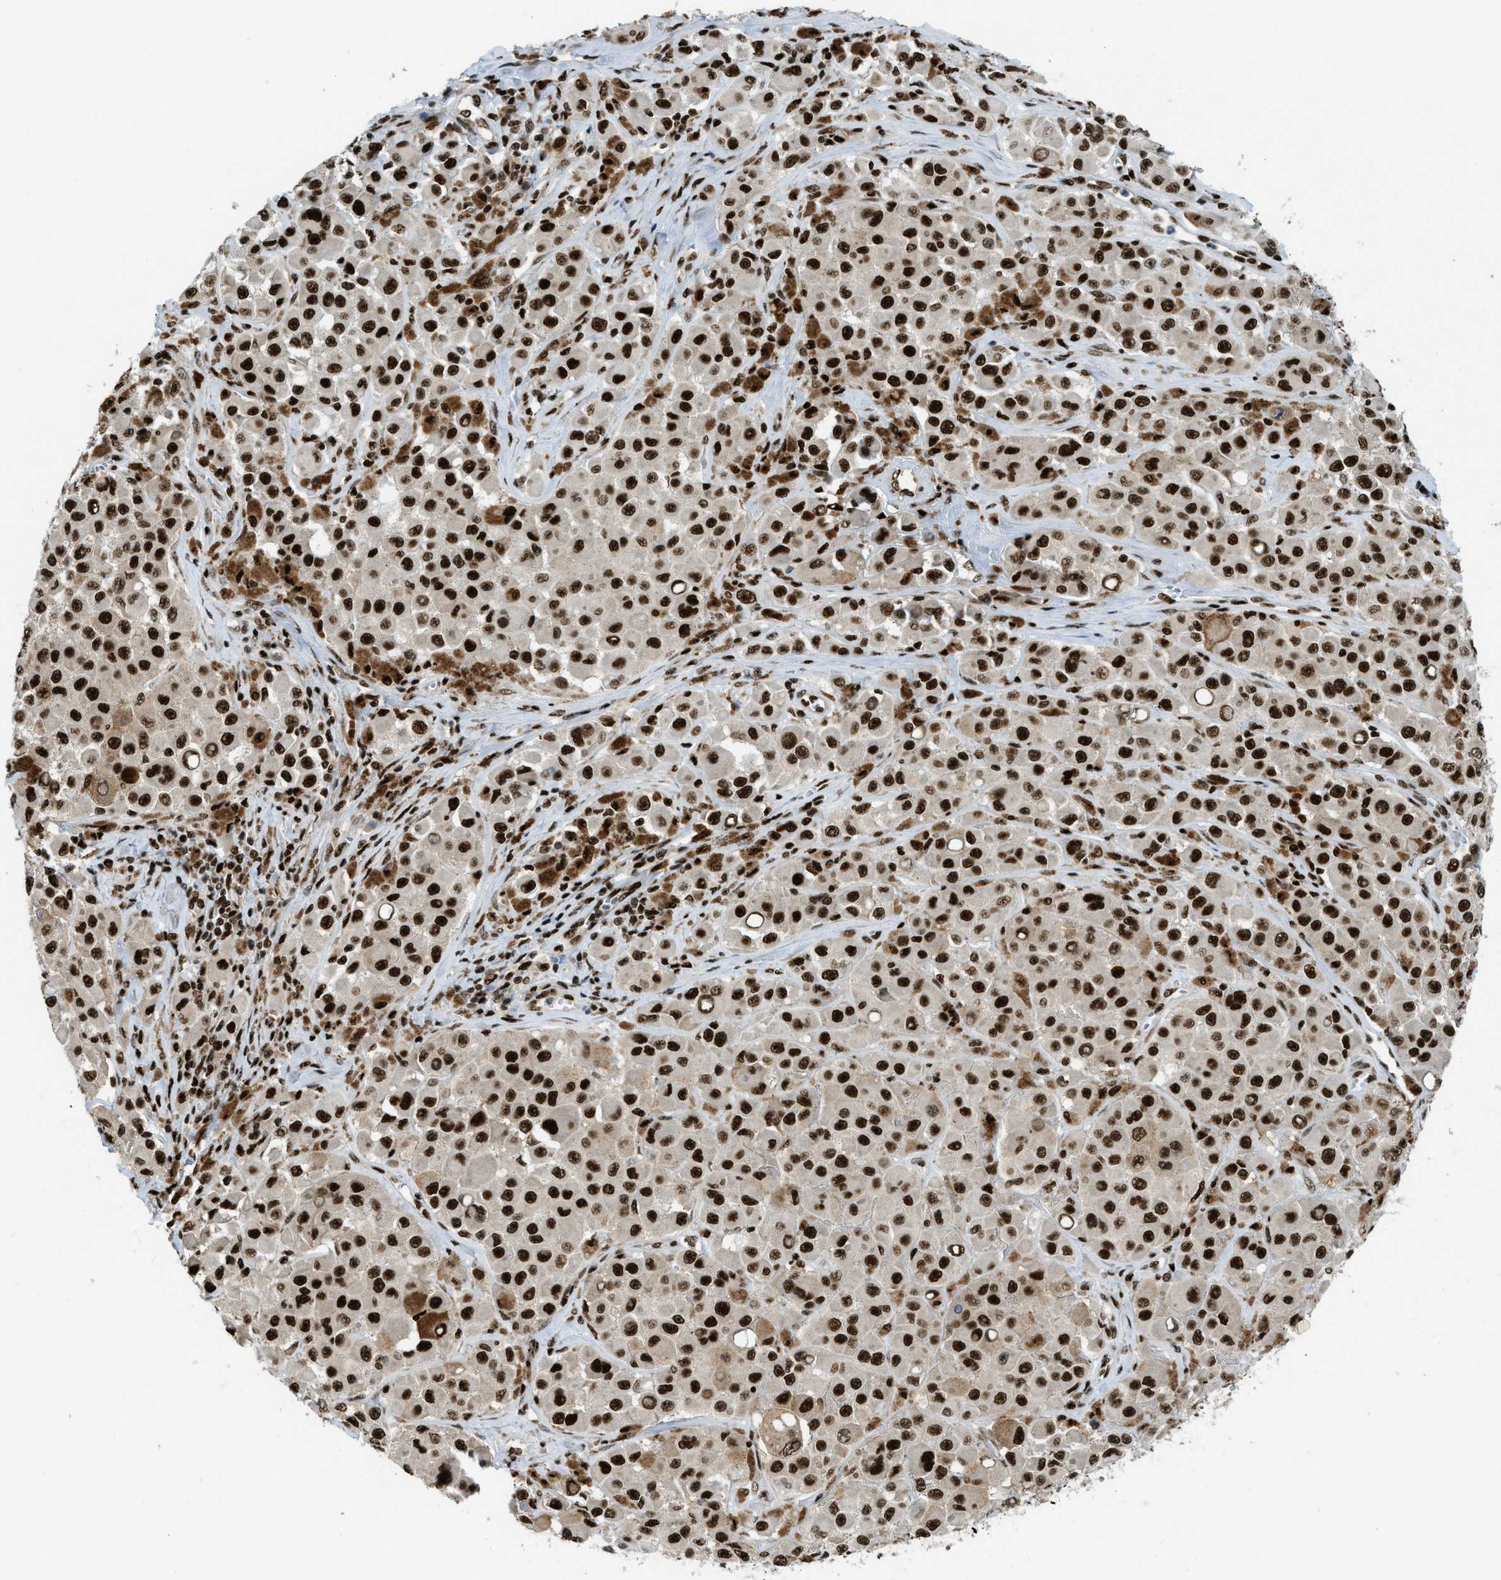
{"staining": {"intensity": "strong", "quantity": ">75%", "location": "nuclear"}, "tissue": "melanoma", "cell_type": "Tumor cells", "image_type": "cancer", "snomed": [{"axis": "morphology", "description": "Malignant melanoma, NOS"}, {"axis": "topography", "description": "Skin"}], "caption": "This micrograph shows malignant melanoma stained with IHC to label a protein in brown. The nuclear of tumor cells show strong positivity for the protein. Nuclei are counter-stained blue.", "gene": "RFX5", "patient": {"sex": "male", "age": 84}}